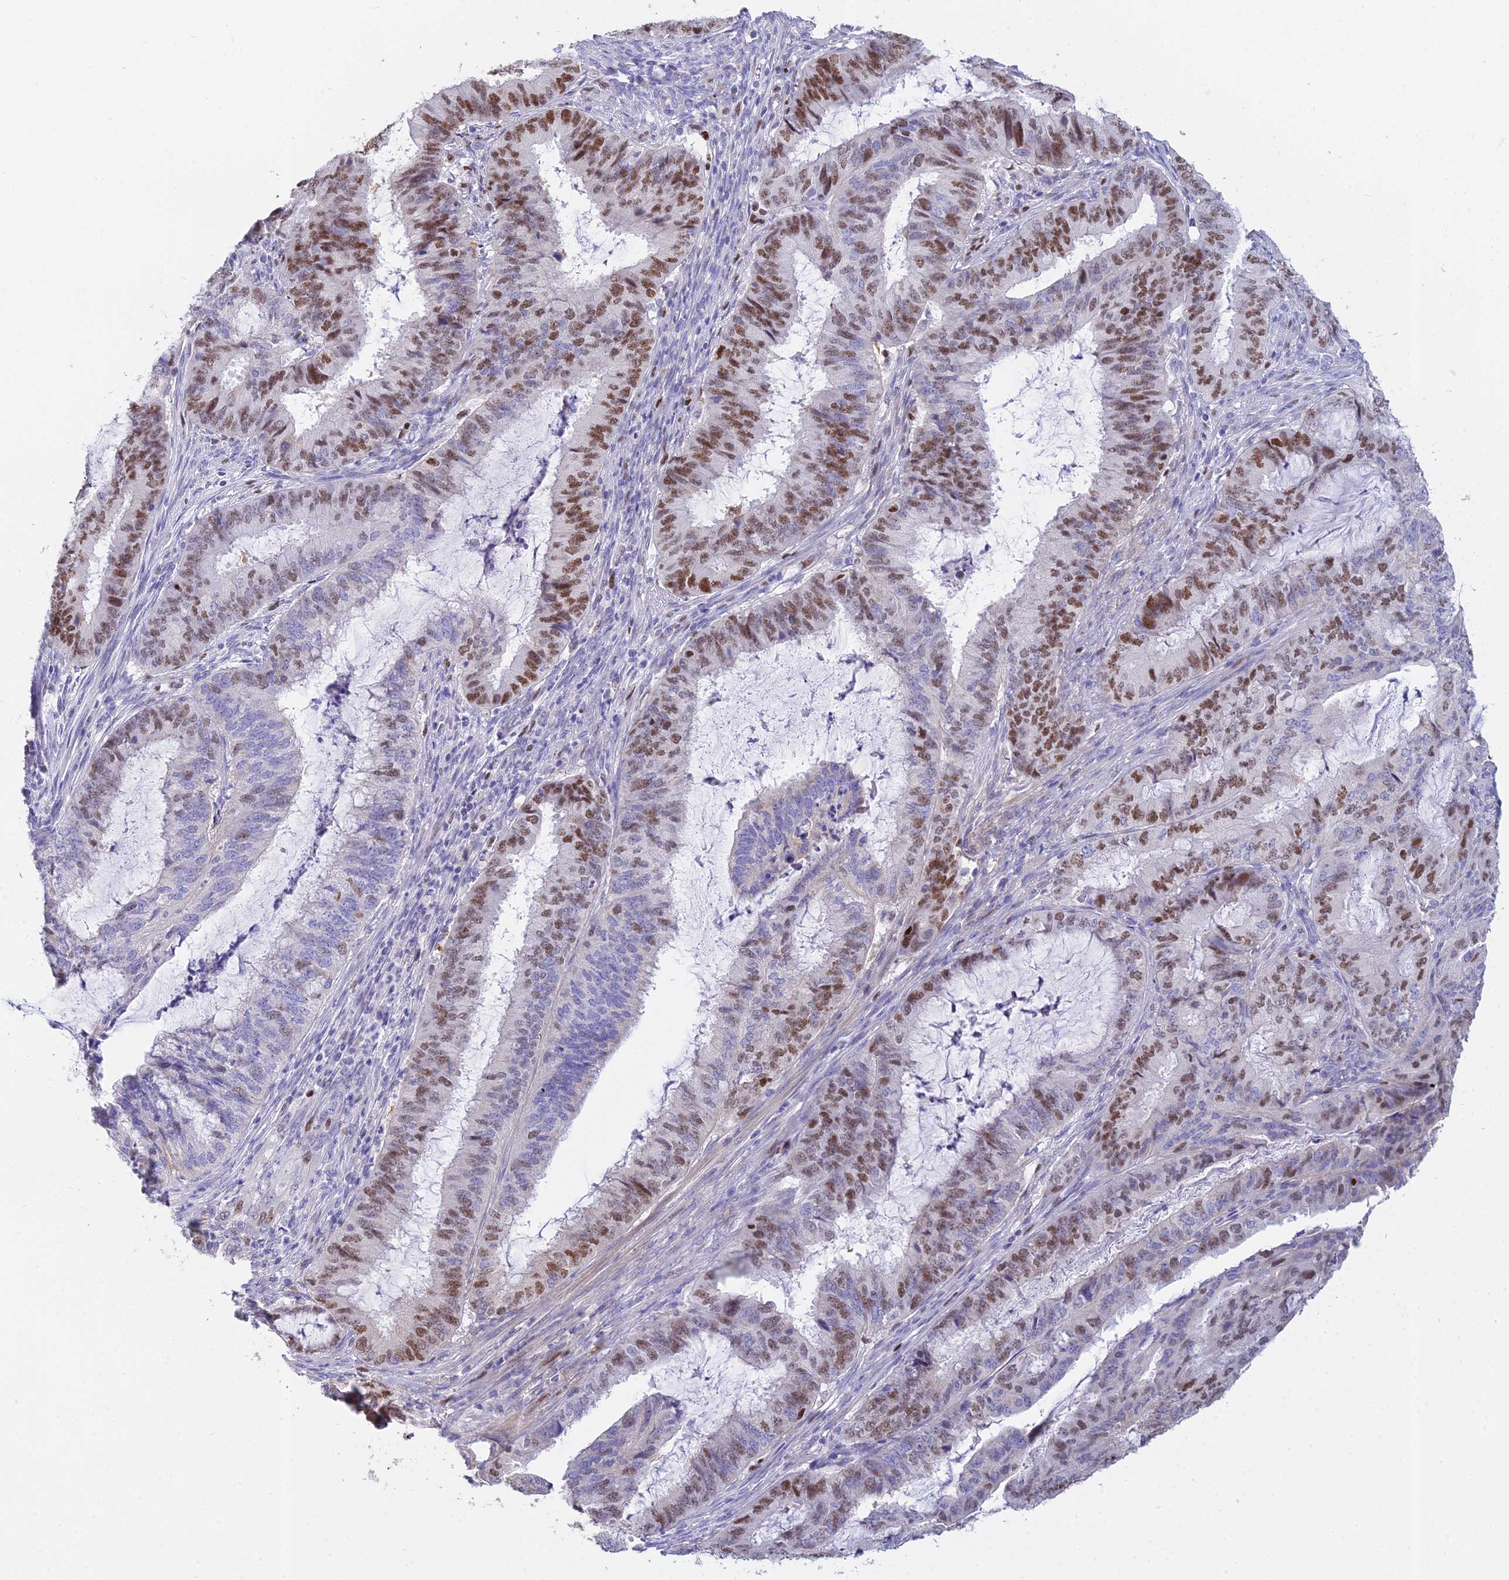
{"staining": {"intensity": "moderate", "quantity": "25%-75%", "location": "nuclear"}, "tissue": "endometrial cancer", "cell_type": "Tumor cells", "image_type": "cancer", "snomed": [{"axis": "morphology", "description": "Adenocarcinoma, NOS"}, {"axis": "topography", "description": "Endometrium"}], "caption": "Endometrial cancer stained for a protein (brown) demonstrates moderate nuclear positive staining in about 25%-75% of tumor cells.", "gene": "MCM2", "patient": {"sex": "female", "age": 51}}